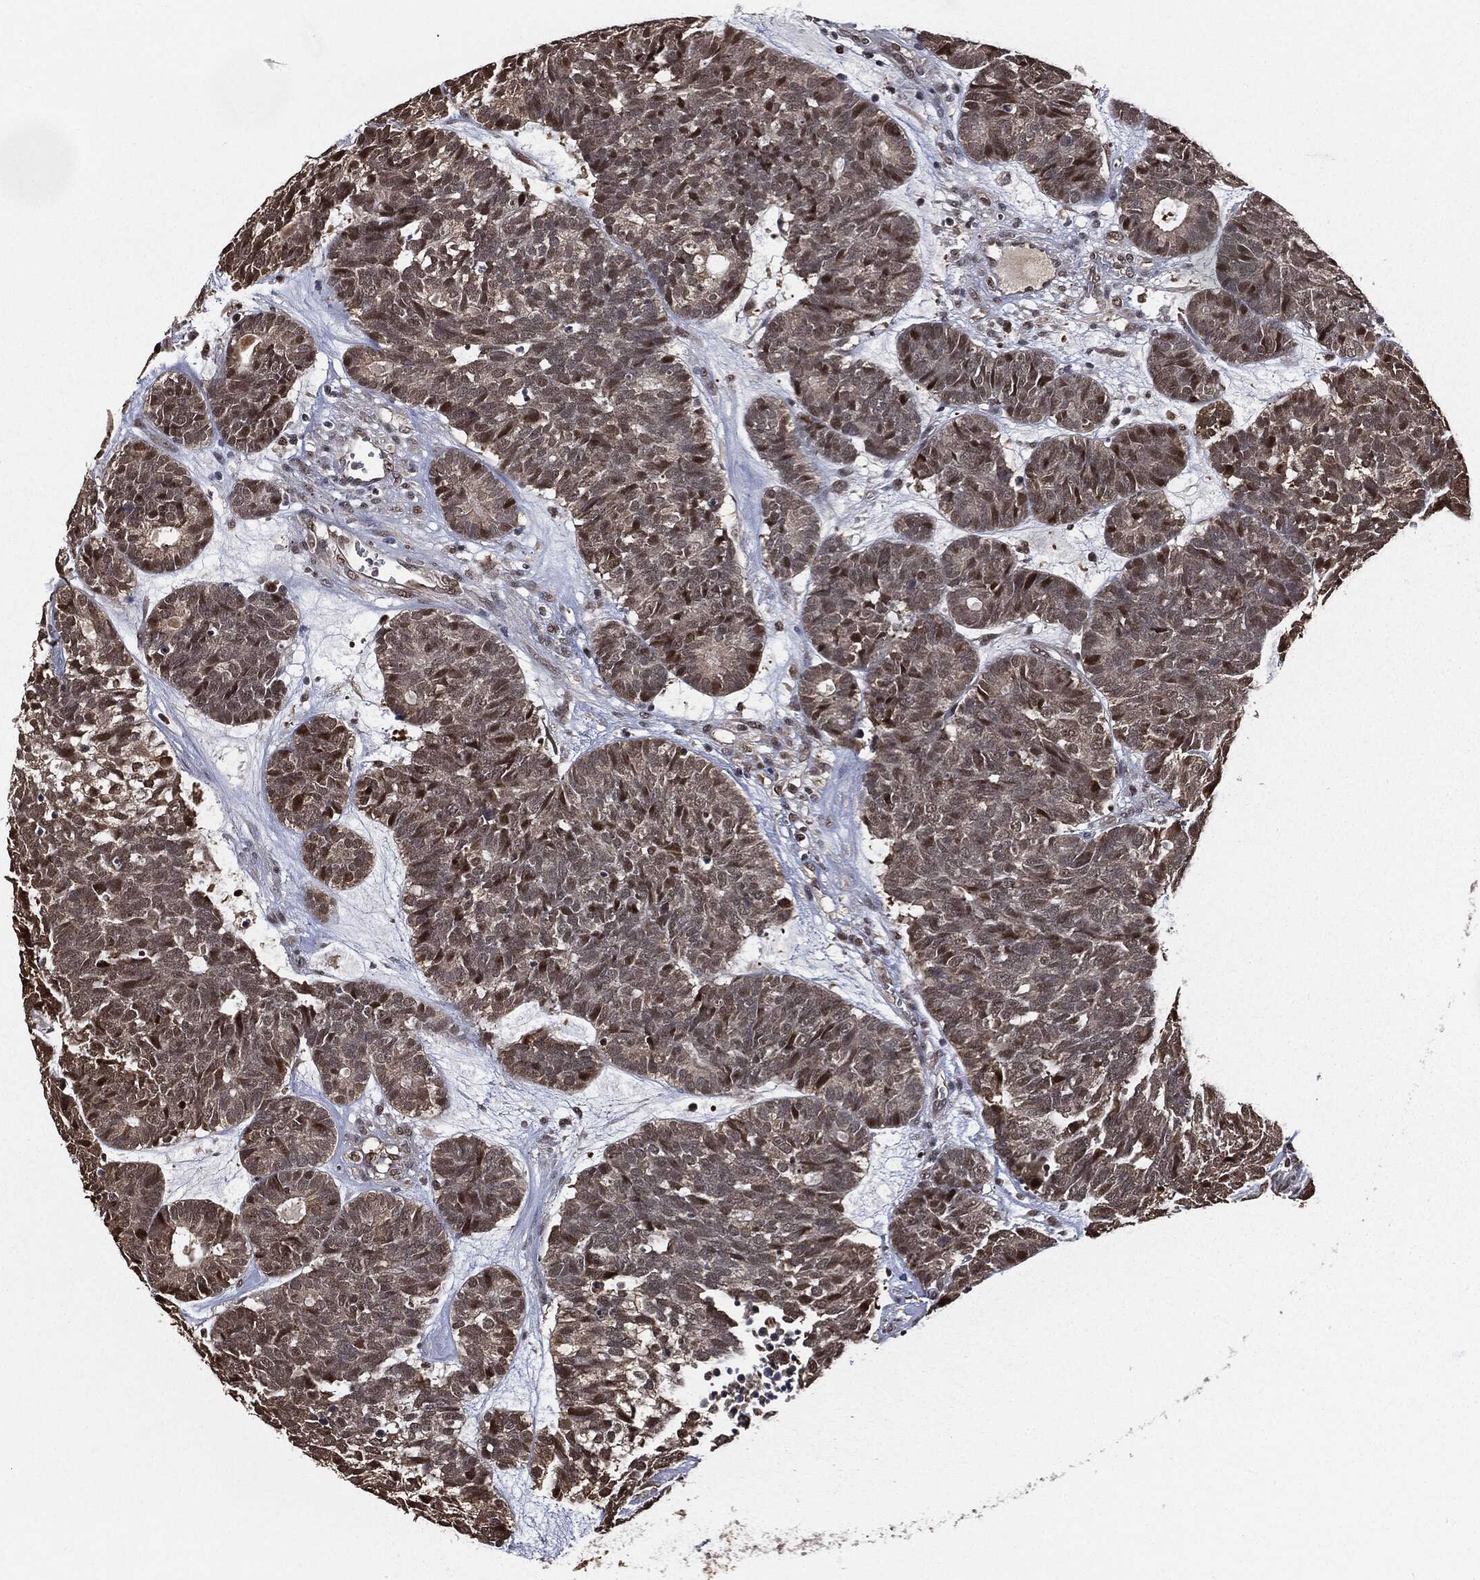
{"staining": {"intensity": "moderate", "quantity": "25%-75%", "location": "nuclear"}, "tissue": "head and neck cancer", "cell_type": "Tumor cells", "image_type": "cancer", "snomed": [{"axis": "morphology", "description": "Adenocarcinoma, NOS"}, {"axis": "topography", "description": "Head-Neck"}], "caption": "Immunohistochemistry (IHC) micrograph of head and neck cancer stained for a protein (brown), which displays medium levels of moderate nuclear expression in approximately 25%-75% of tumor cells.", "gene": "SHLD2", "patient": {"sex": "female", "age": 81}}